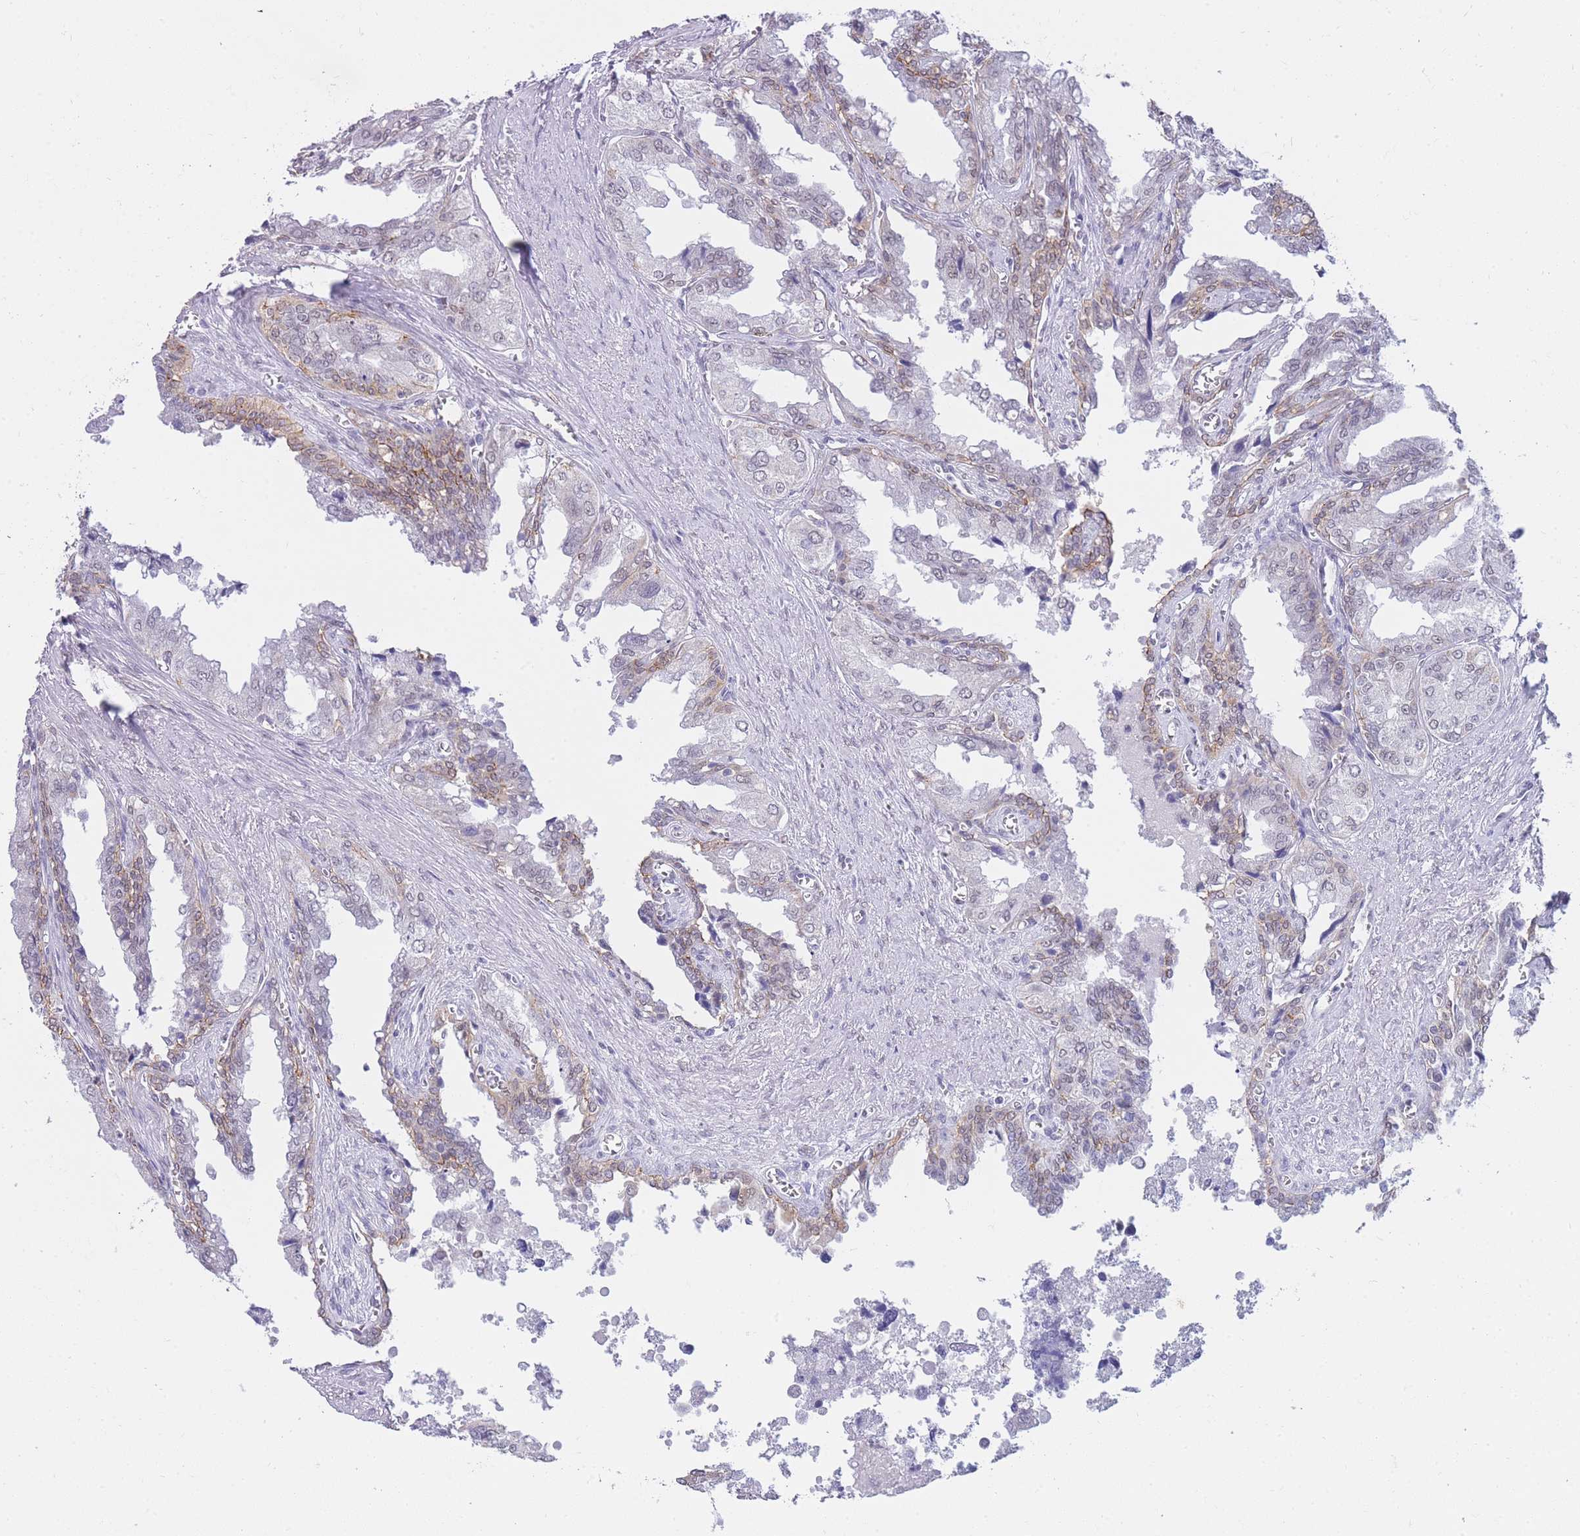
{"staining": {"intensity": "weak", "quantity": "25%-75%", "location": "cytoplasmic/membranous,nuclear"}, "tissue": "seminal vesicle", "cell_type": "Glandular cells", "image_type": "normal", "snomed": [{"axis": "morphology", "description": "Normal tissue, NOS"}, {"axis": "topography", "description": "Seminal veicle"}], "caption": "Protein staining exhibits weak cytoplasmic/membranous,nuclear staining in about 25%-75% of glandular cells in benign seminal vesicle. The staining was performed using DAB to visualize the protein expression in brown, while the nuclei were stained in blue with hematoxylin (Magnification: 20x).", "gene": "FRAT2", "patient": {"sex": "male", "age": 67}}